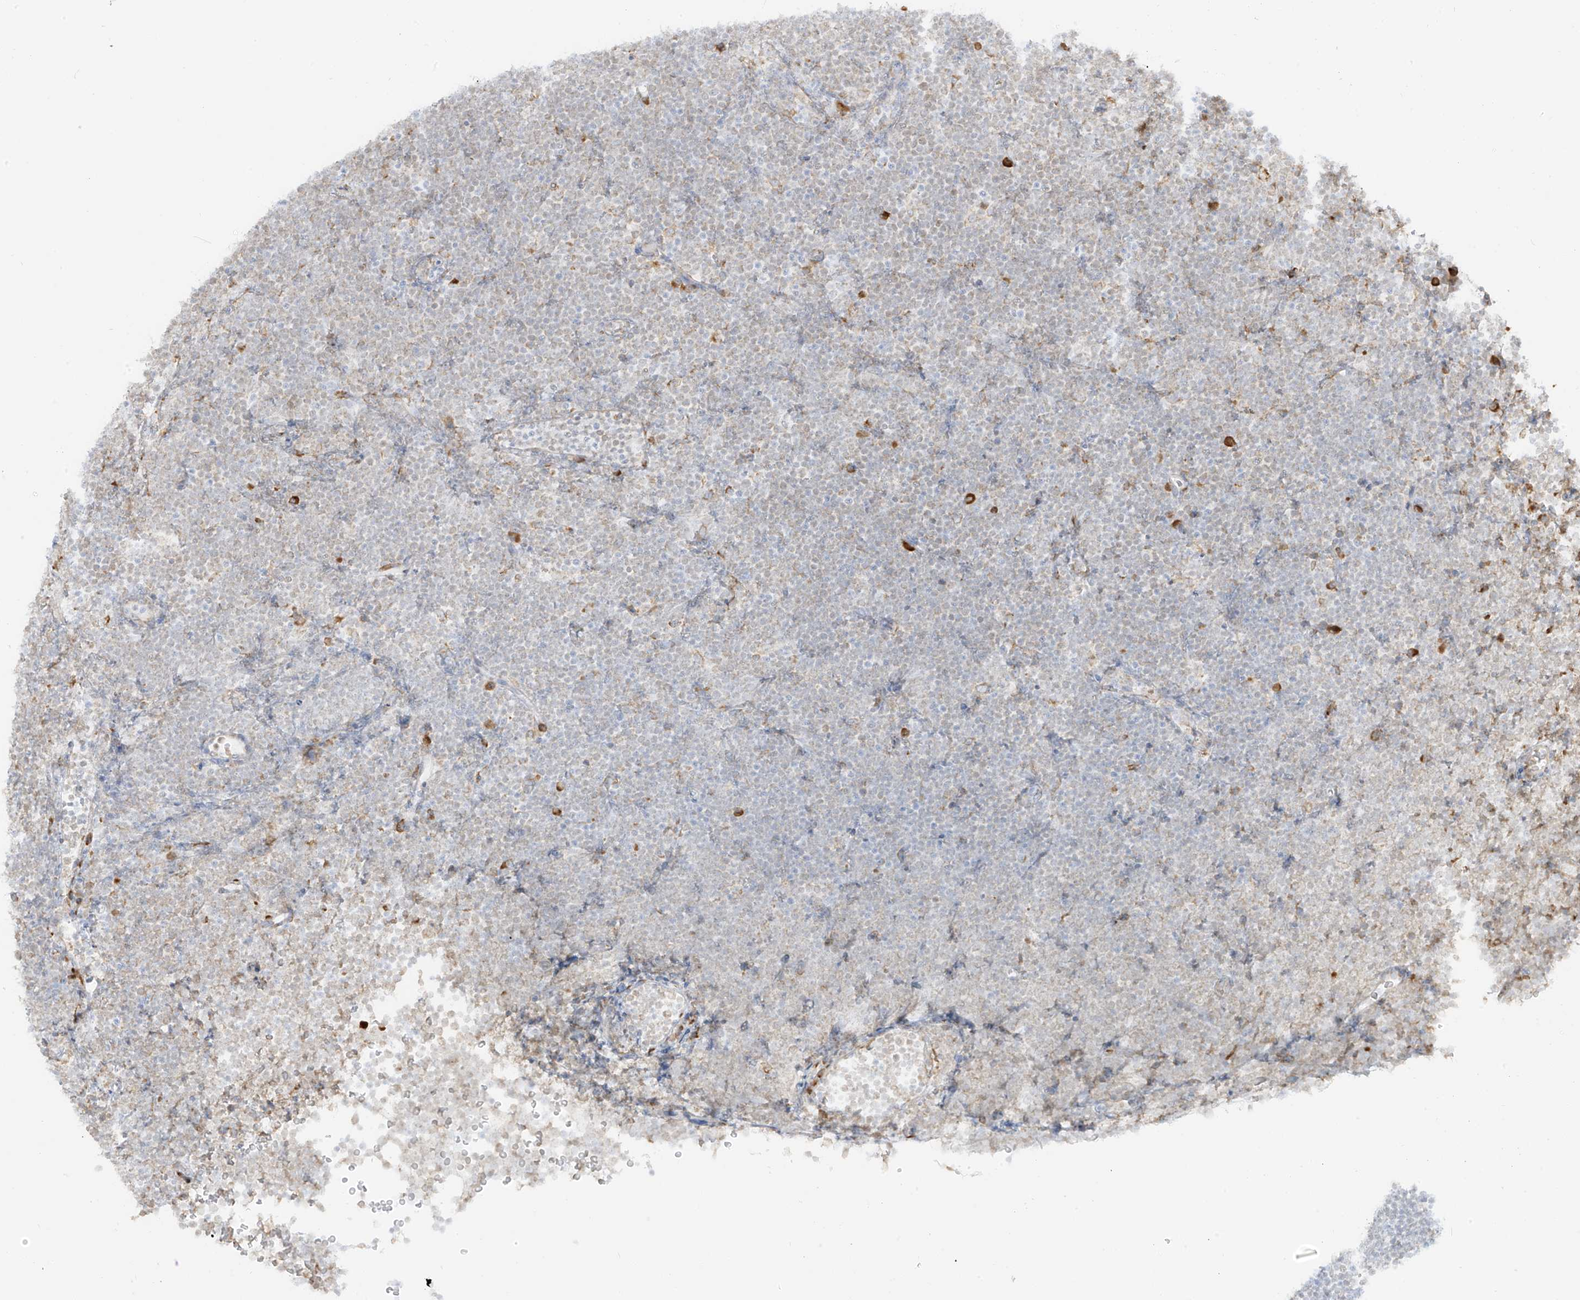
{"staining": {"intensity": "negative", "quantity": "none", "location": "none"}, "tissue": "lymphoma", "cell_type": "Tumor cells", "image_type": "cancer", "snomed": [{"axis": "morphology", "description": "Malignant lymphoma, non-Hodgkin's type, High grade"}, {"axis": "topography", "description": "Lymph node"}], "caption": "The image demonstrates no staining of tumor cells in lymphoma.", "gene": "LRRC59", "patient": {"sex": "male", "age": 13}}